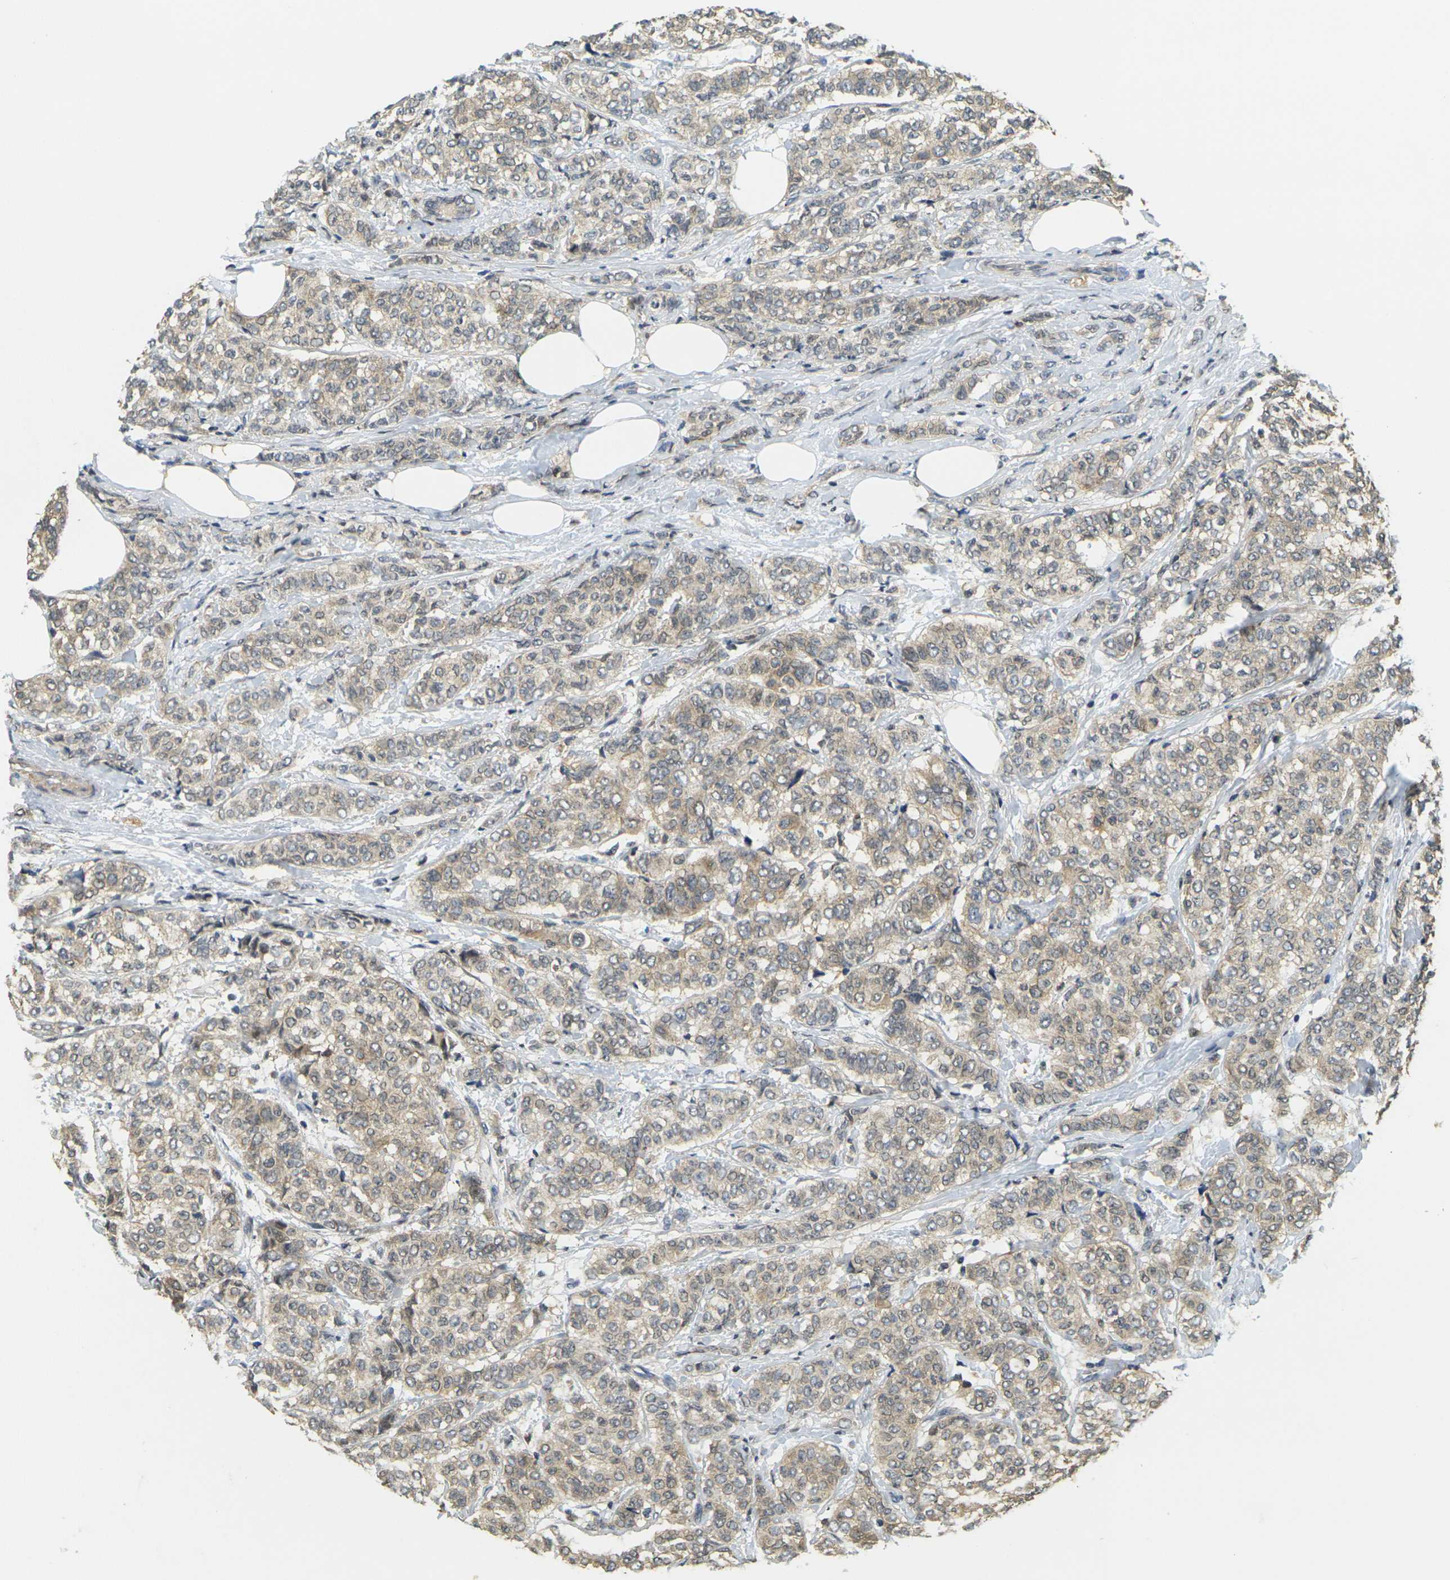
{"staining": {"intensity": "weak", "quantity": ">75%", "location": "cytoplasmic/membranous"}, "tissue": "breast cancer", "cell_type": "Tumor cells", "image_type": "cancer", "snomed": [{"axis": "morphology", "description": "Lobular carcinoma"}, {"axis": "topography", "description": "Breast"}], "caption": "IHC micrograph of human breast lobular carcinoma stained for a protein (brown), which shows low levels of weak cytoplasmic/membranous positivity in about >75% of tumor cells.", "gene": "KLHL8", "patient": {"sex": "female", "age": 60}}